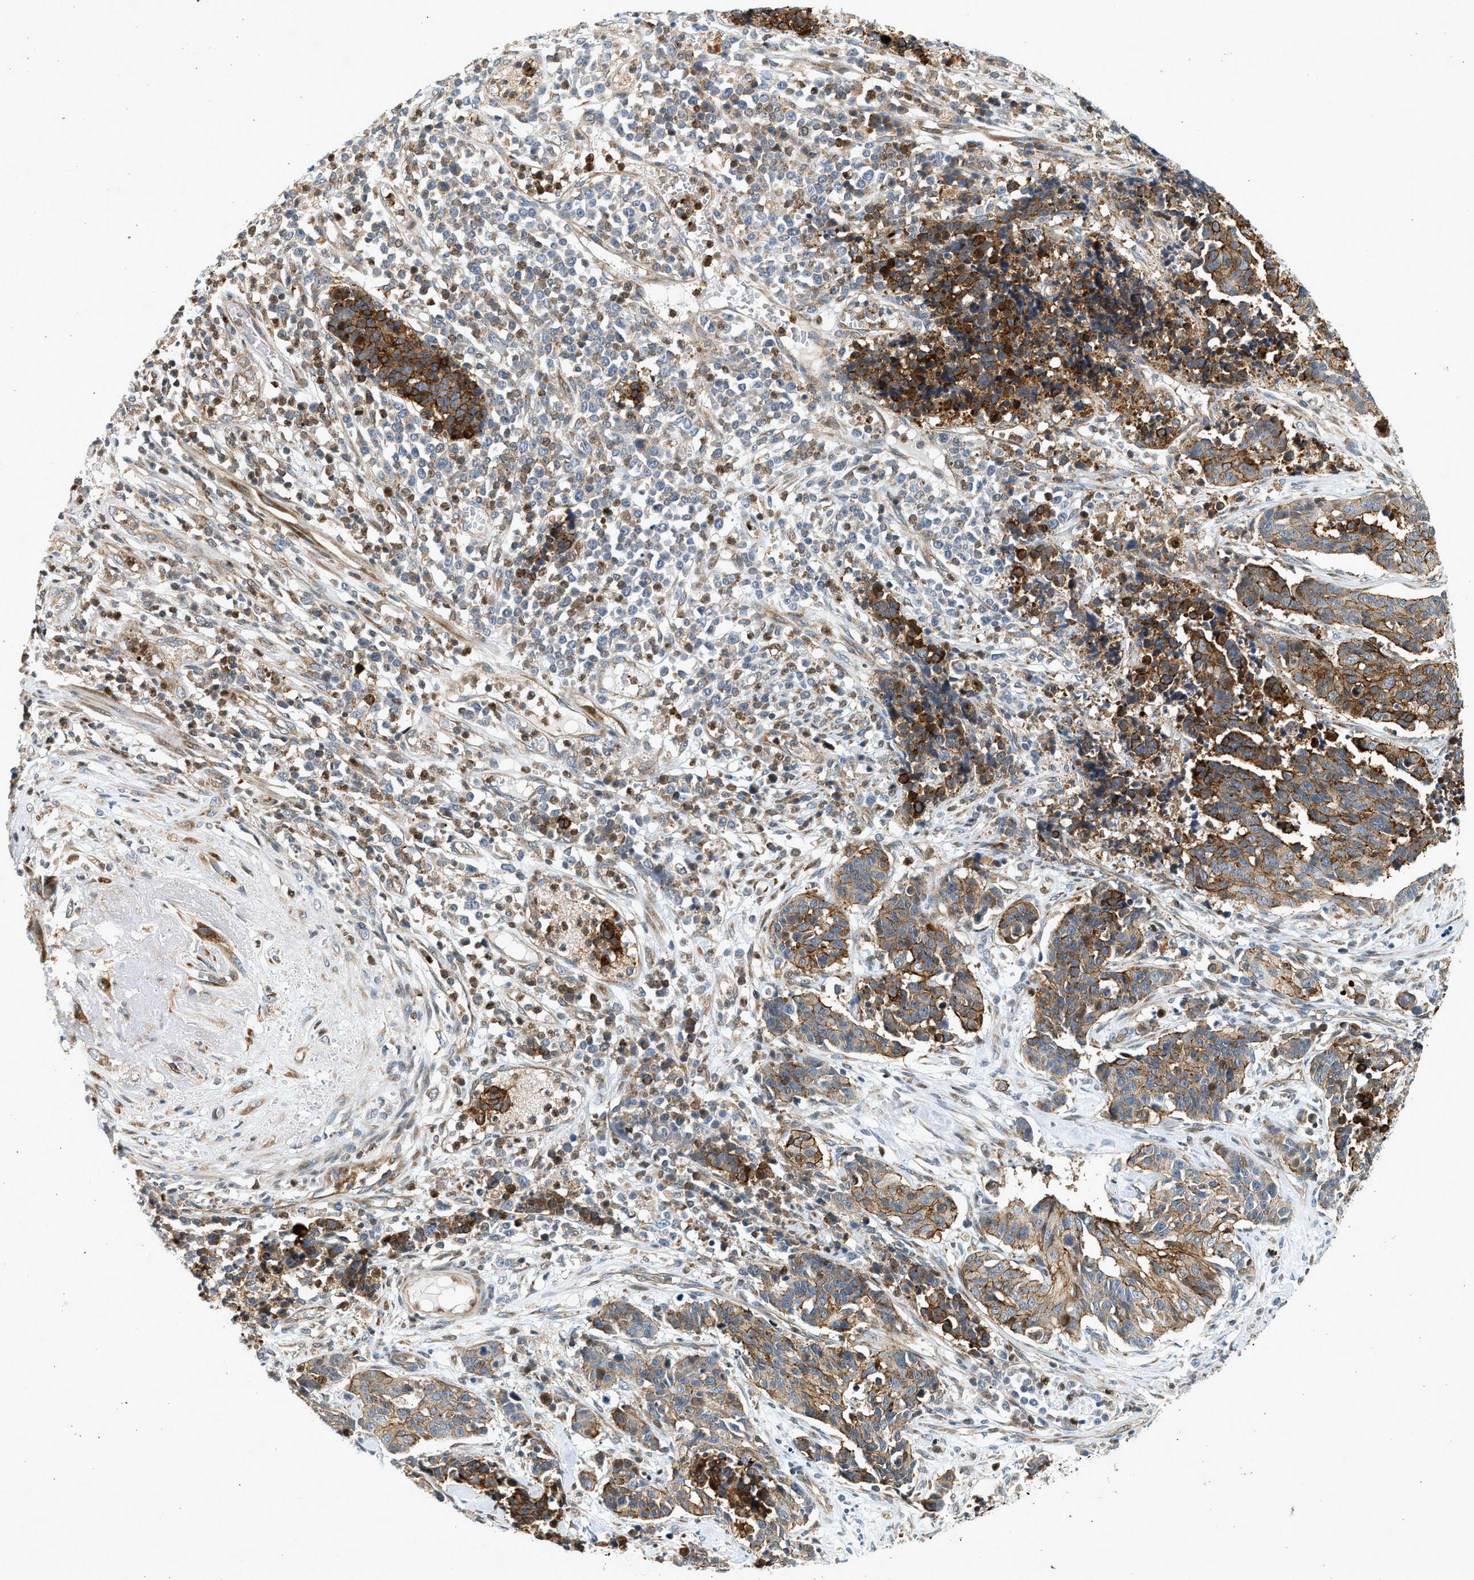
{"staining": {"intensity": "moderate", "quantity": ">75%", "location": "cytoplasmic/membranous"}, "tissue": "cervical cancer", "cell_type": "Tumor cells", "image_type": "cancer", "snomed": [{"axis": "morphology", "description": "Squamous cell carcinoma, NOS"}, {"axis": "topography", "description": "Cervix"}], "caption": "Human cervical cancer (squamous cell carcinoma) stained with a protein marker exhibits moderate staining in tumor cells.", "gene": "NRSN2", "patient": {"sex": "female", "age": 35}}